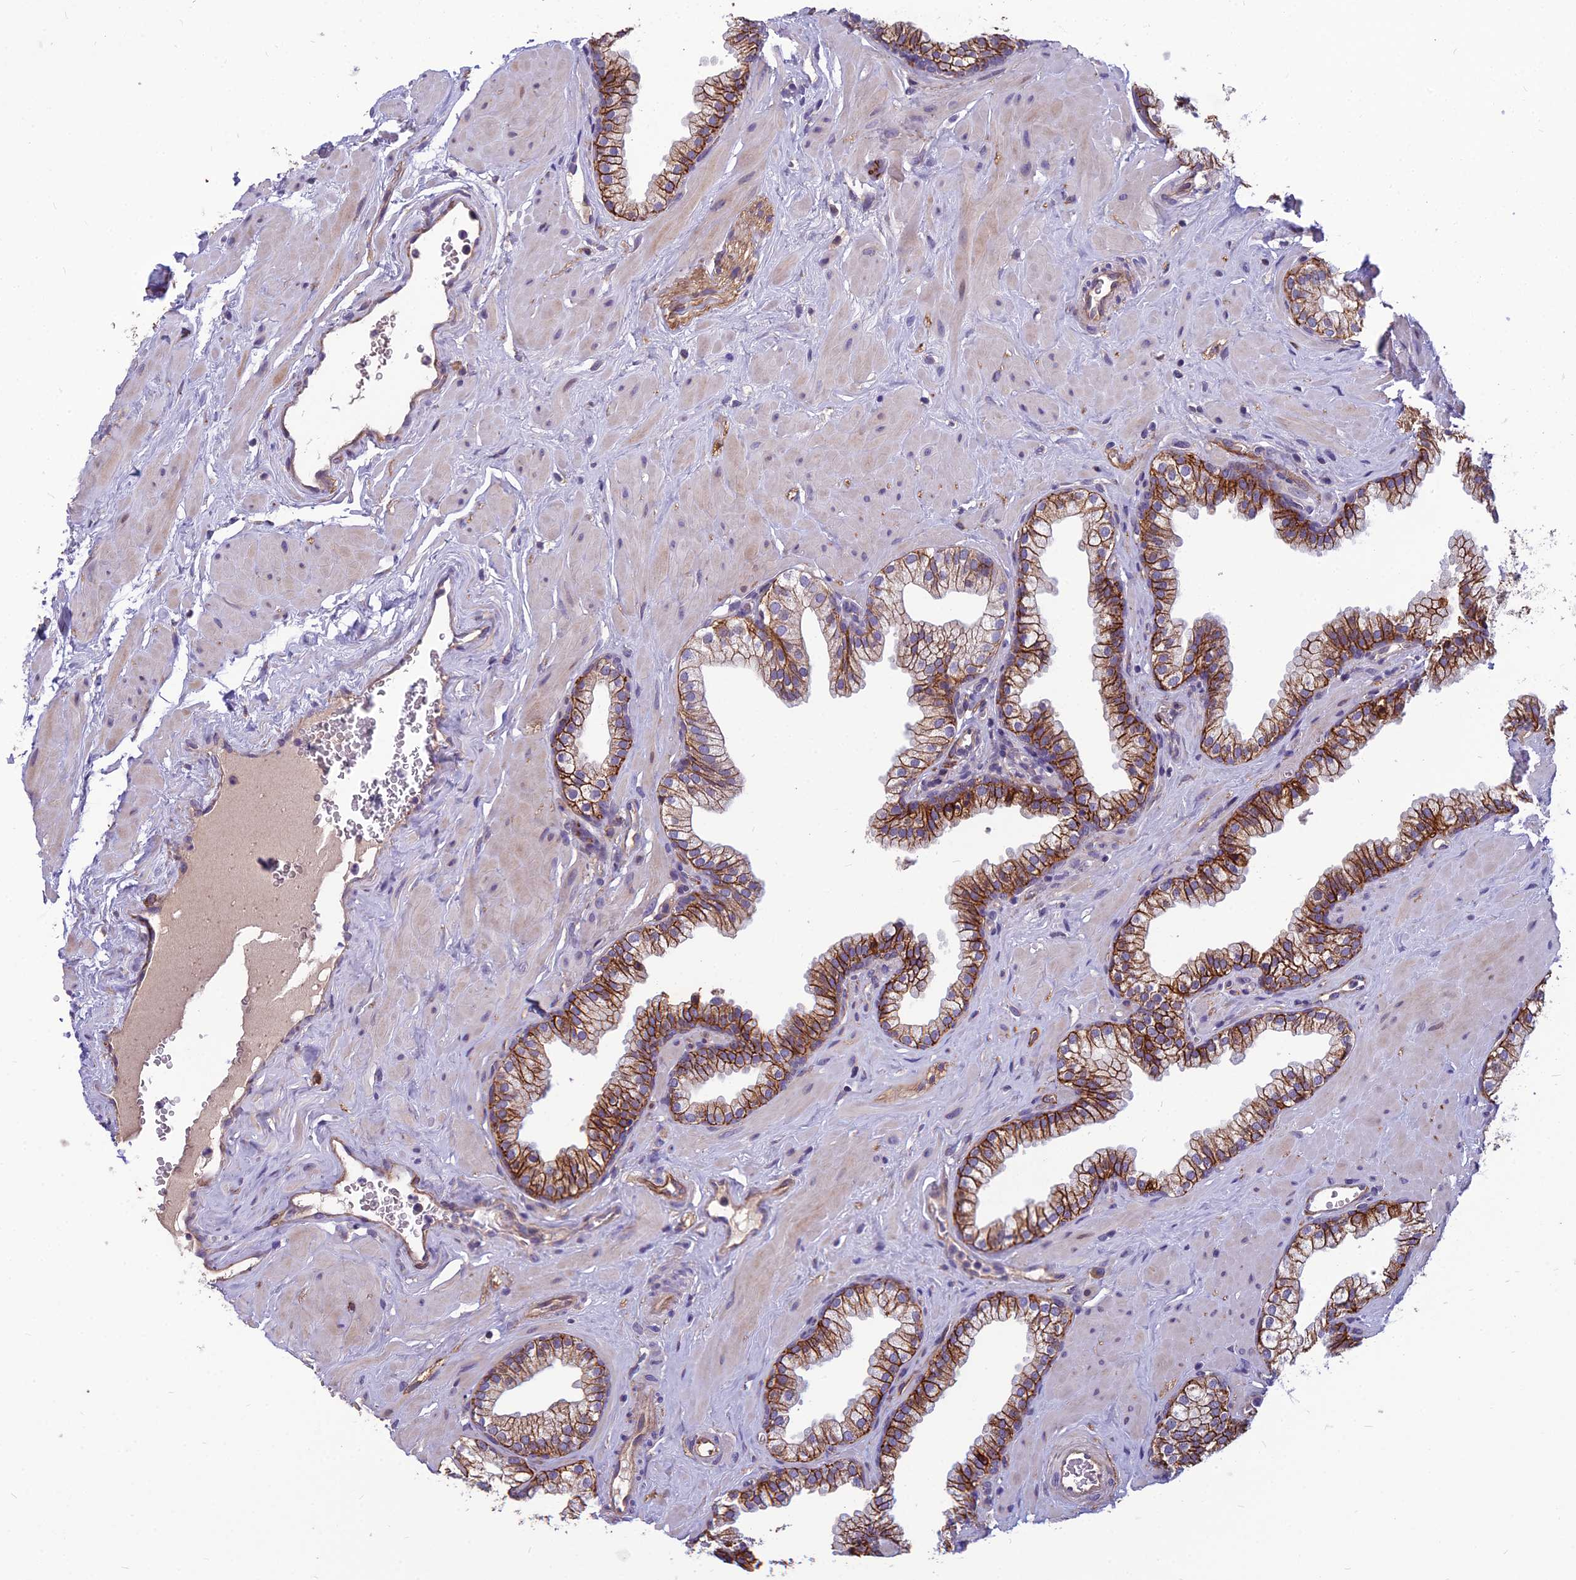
{"staining": {"intensity": "strong", "quantity": ">75%", "location": "cytoplasmic/membranous"}, "tissue": "prostate", "cell_type": "Glandular cells", "image_type": "normal", "snomed": [{"axis": "morphology", "description": "Normal tissue, NOS"}, {"axis": "morphology", "description": "Urothelial carcinoma, Low grade"}, {"axis": "topography", "description": "Urinary bladder"}, {"axis": "topography", "description": "Prostate"}], "caption": "IHC of normal human prostate exhibits high levels of strong cytoplasmic/membranous expression in approximately >75% of glandular cells.", "gene": "TSPAN15", "patient": {"sex": "male", "age": 60}}